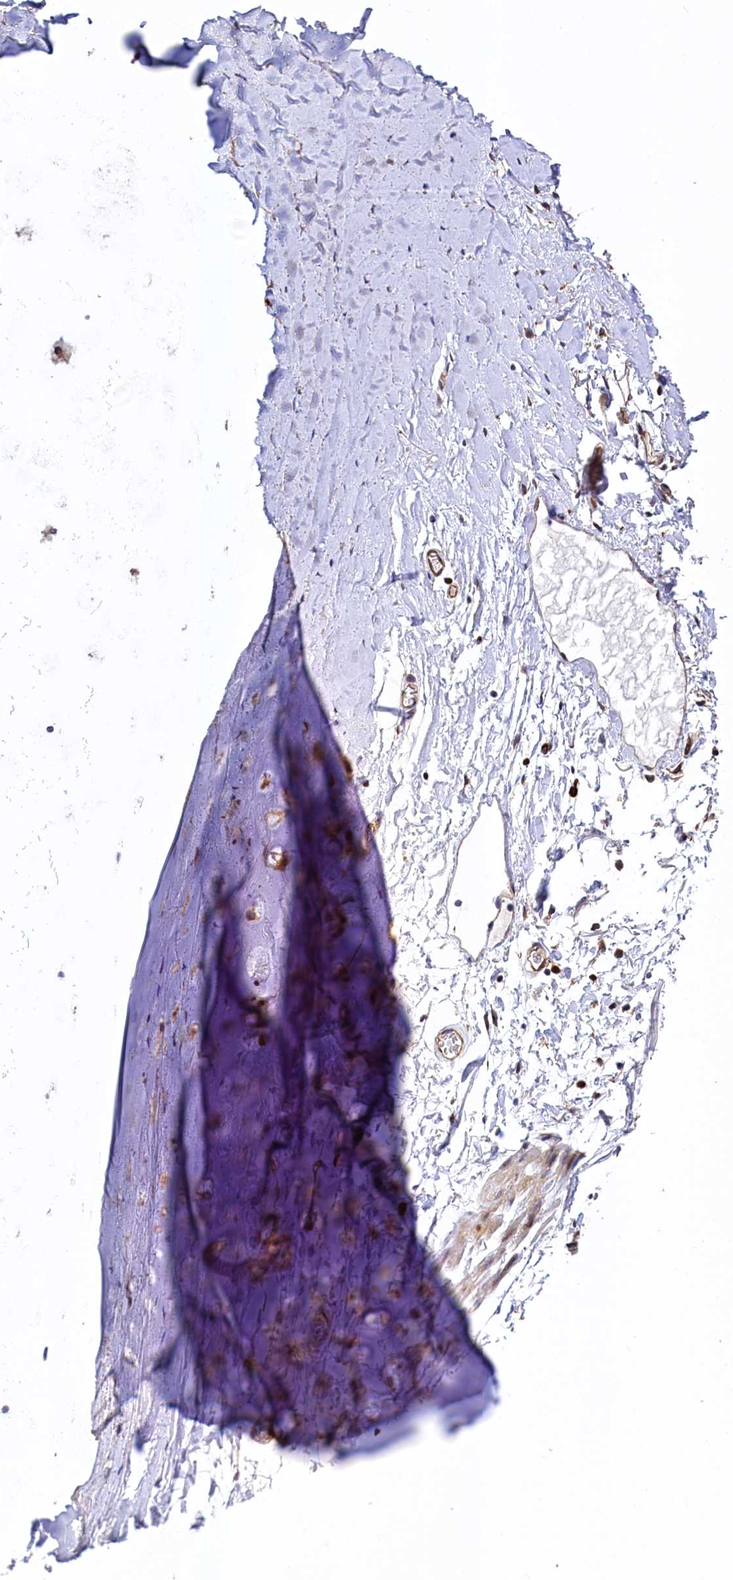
{"staining": {"intensity": "negative", "quantity": "none", "location": "none"}, "tissue": "adipose tissue", "cell_type": "Adipocytes", "image_type": "normal", "snomed": [{"axis": "morphology", "description": "Normal tissue, NOS"}, {"axis": "topography", "description": "Lymph node"}, {"axis": "topography", "description": "Bronchus"}], "caption": "Immunohistochemistry of benign human adipose tissue demonstrates no positivity in adipocytes.", "gene": "TGDS", "patient": {"sex": "male", "age": 63}}